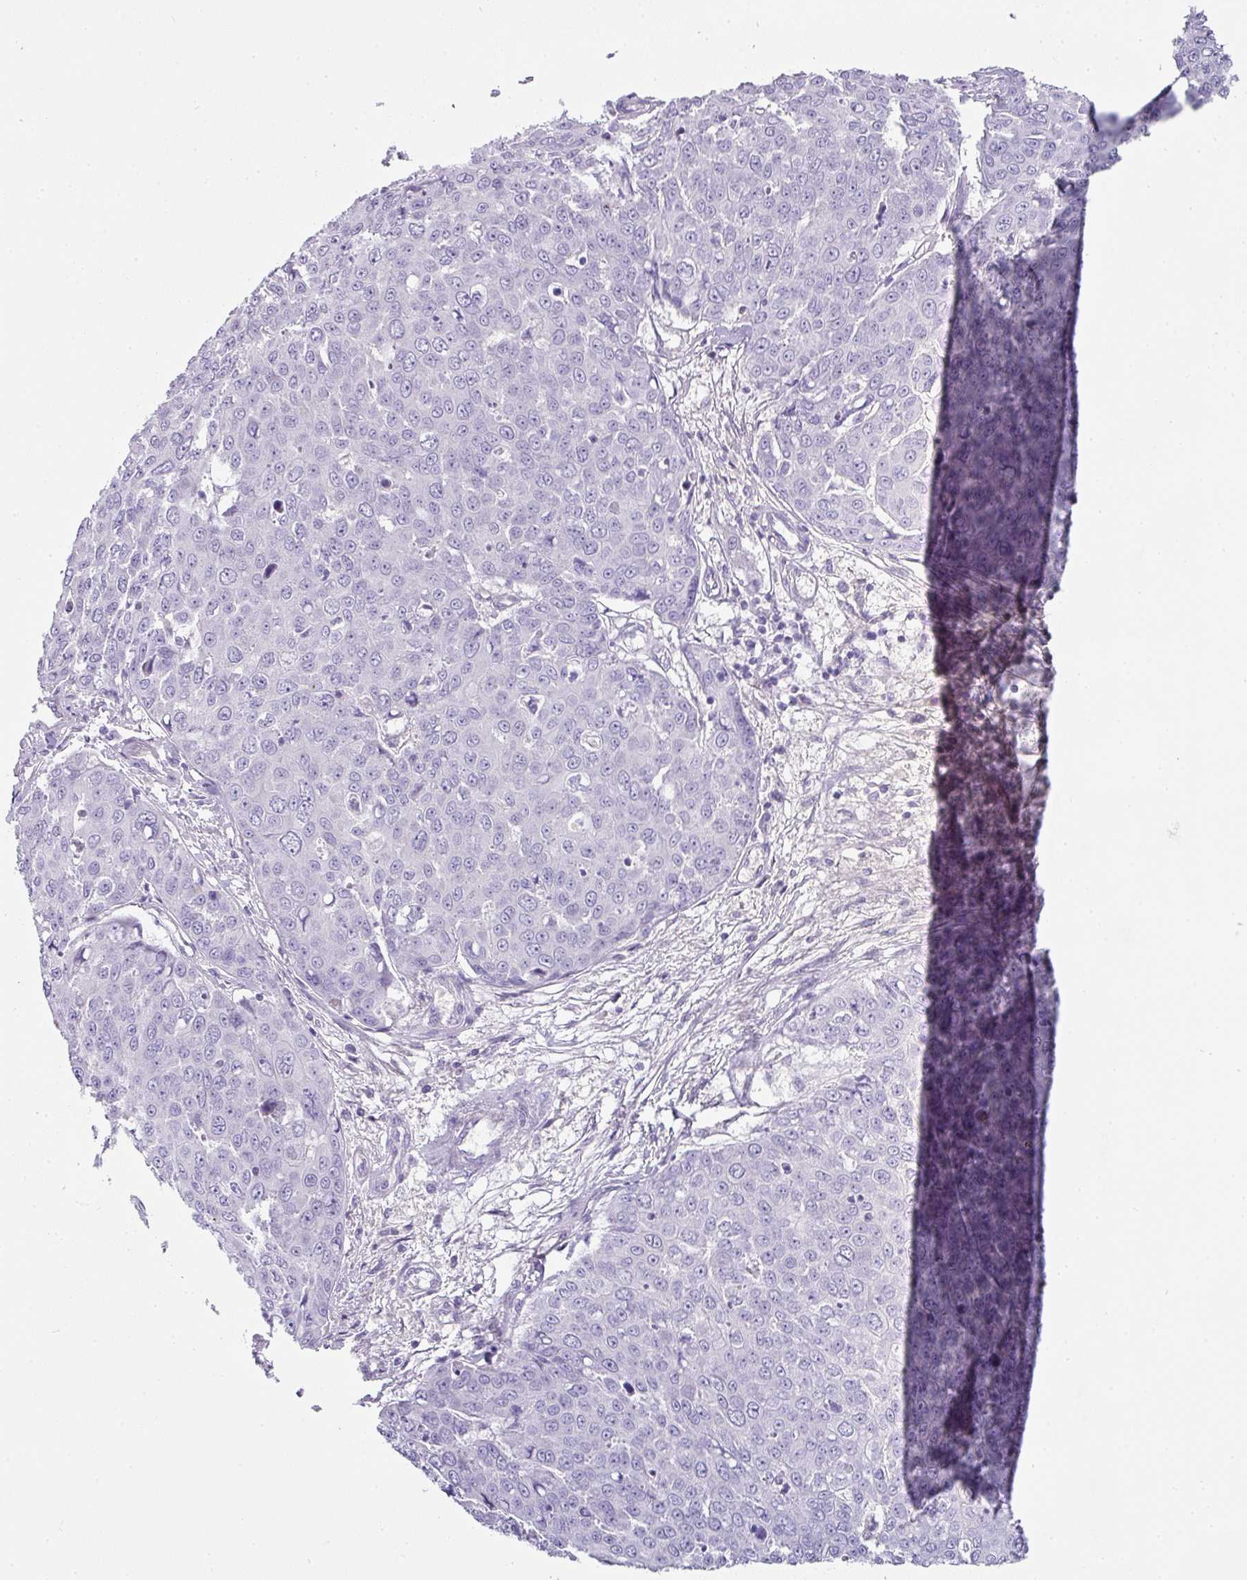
{"staining": {"intensity": "negative", "quantity": "none", "location": "none"}, "tissue": "skin cancer", "cell_type": "Tumor cells", "image_type": "cancer", "snomed": [{"axis": "morphology", "description": "Squamous cell carcinoma, NOS"}, {"axis": "topography", "description": "Skin"}], "caption": "Immunohistochemistry image of neoplastic tissue: human skin squamous cell carcinoma stained with DAB (3,3'-diaminobenzidine) reveals no significant protein positivity in tumor cells.", "gene": "OR52N1", "patient": {"sex": "male", "age": 71}}